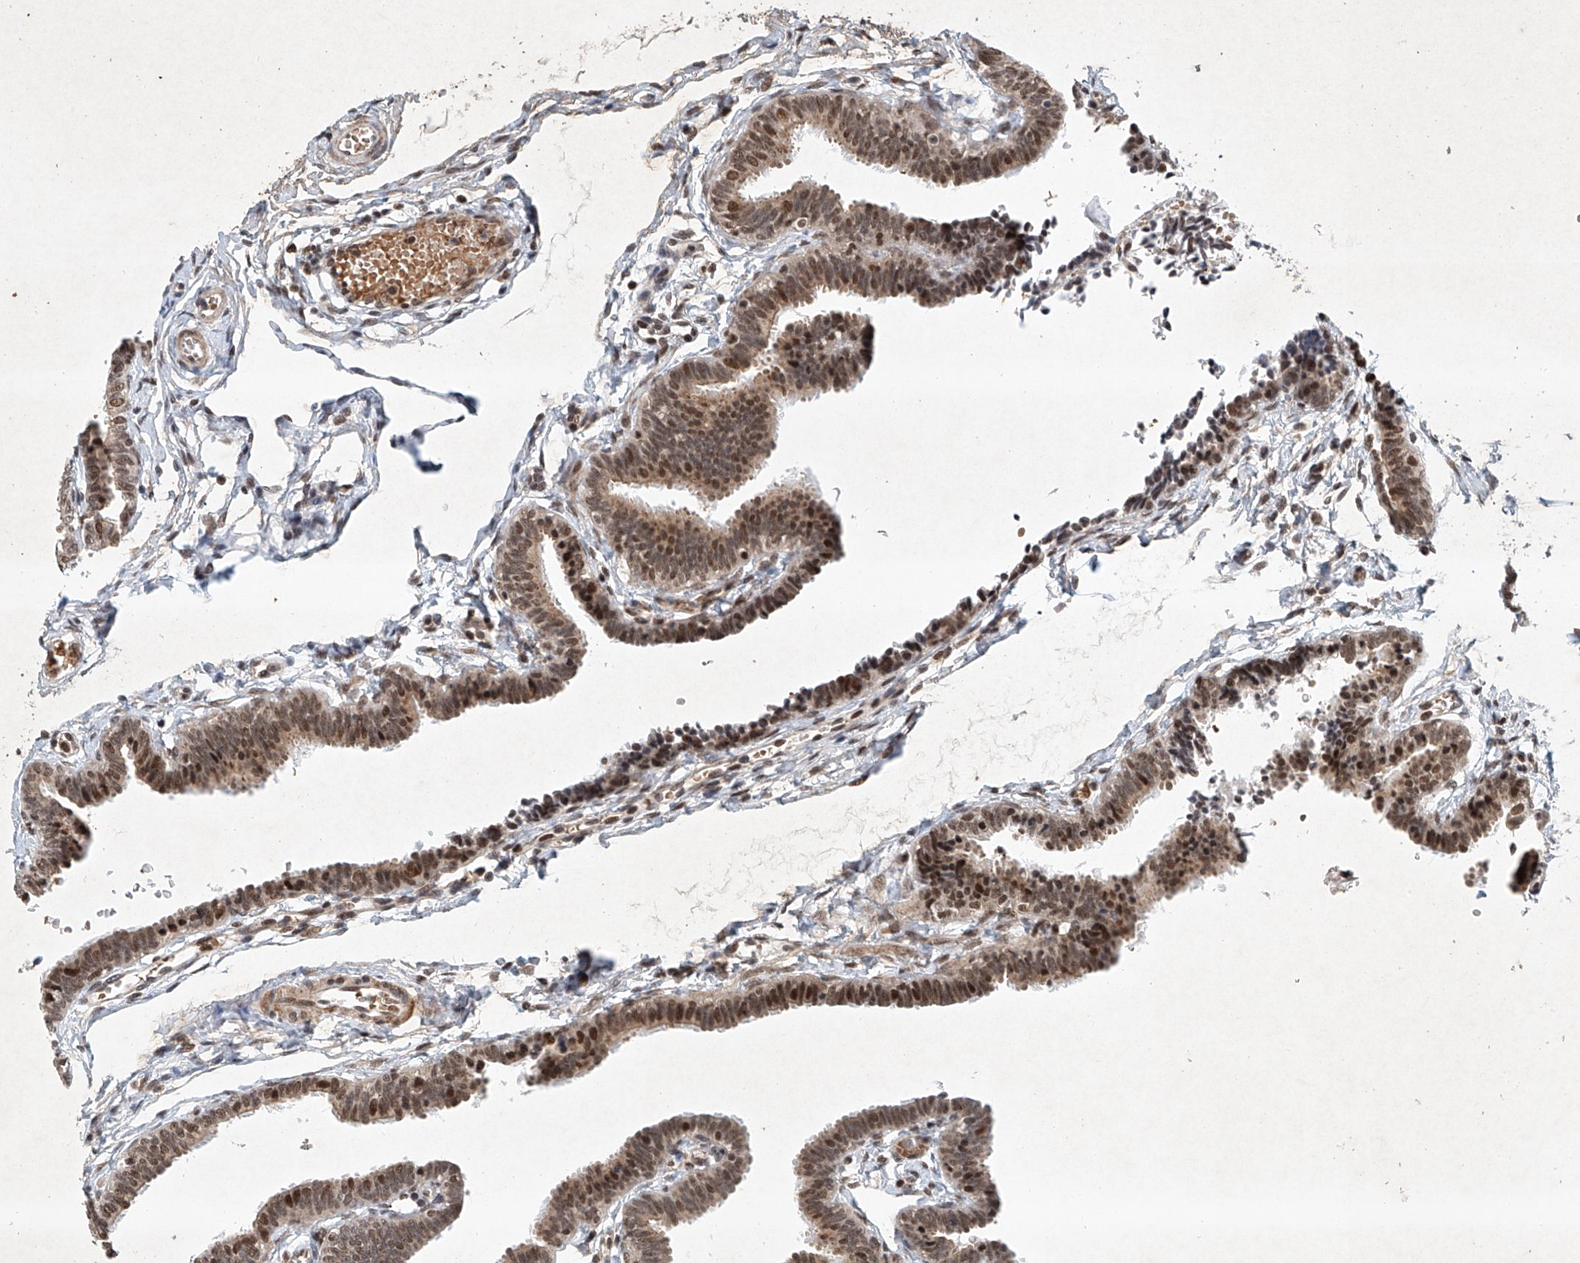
{"staining": {"intensity": "strong", "quantity": ">75%", "location": "nuclear"}, "tissue": "fallopian tube", "cell_type": "Glandular cells", "image_type": "normal", "snomed": [{"axis": "morphology", "description": "Normal tissue, NOS"}, {"axis": "topography", "description": "Fallopian tube"}, {"axis": "topography", "description": "Ovary"}], "caption": "Immunohistochemistry of unremarkable fallopian tube exhibits high levels of strong nuclear expression in approximately >75% of glandular cells. The staining was performed using DAB to visualize the protein expression in brown, while the nuclei were stained in blue with hematoxylin (Magnification: 20x).", "gene": "ZNF470", "patient": {"sex": "female", "age": 23}}